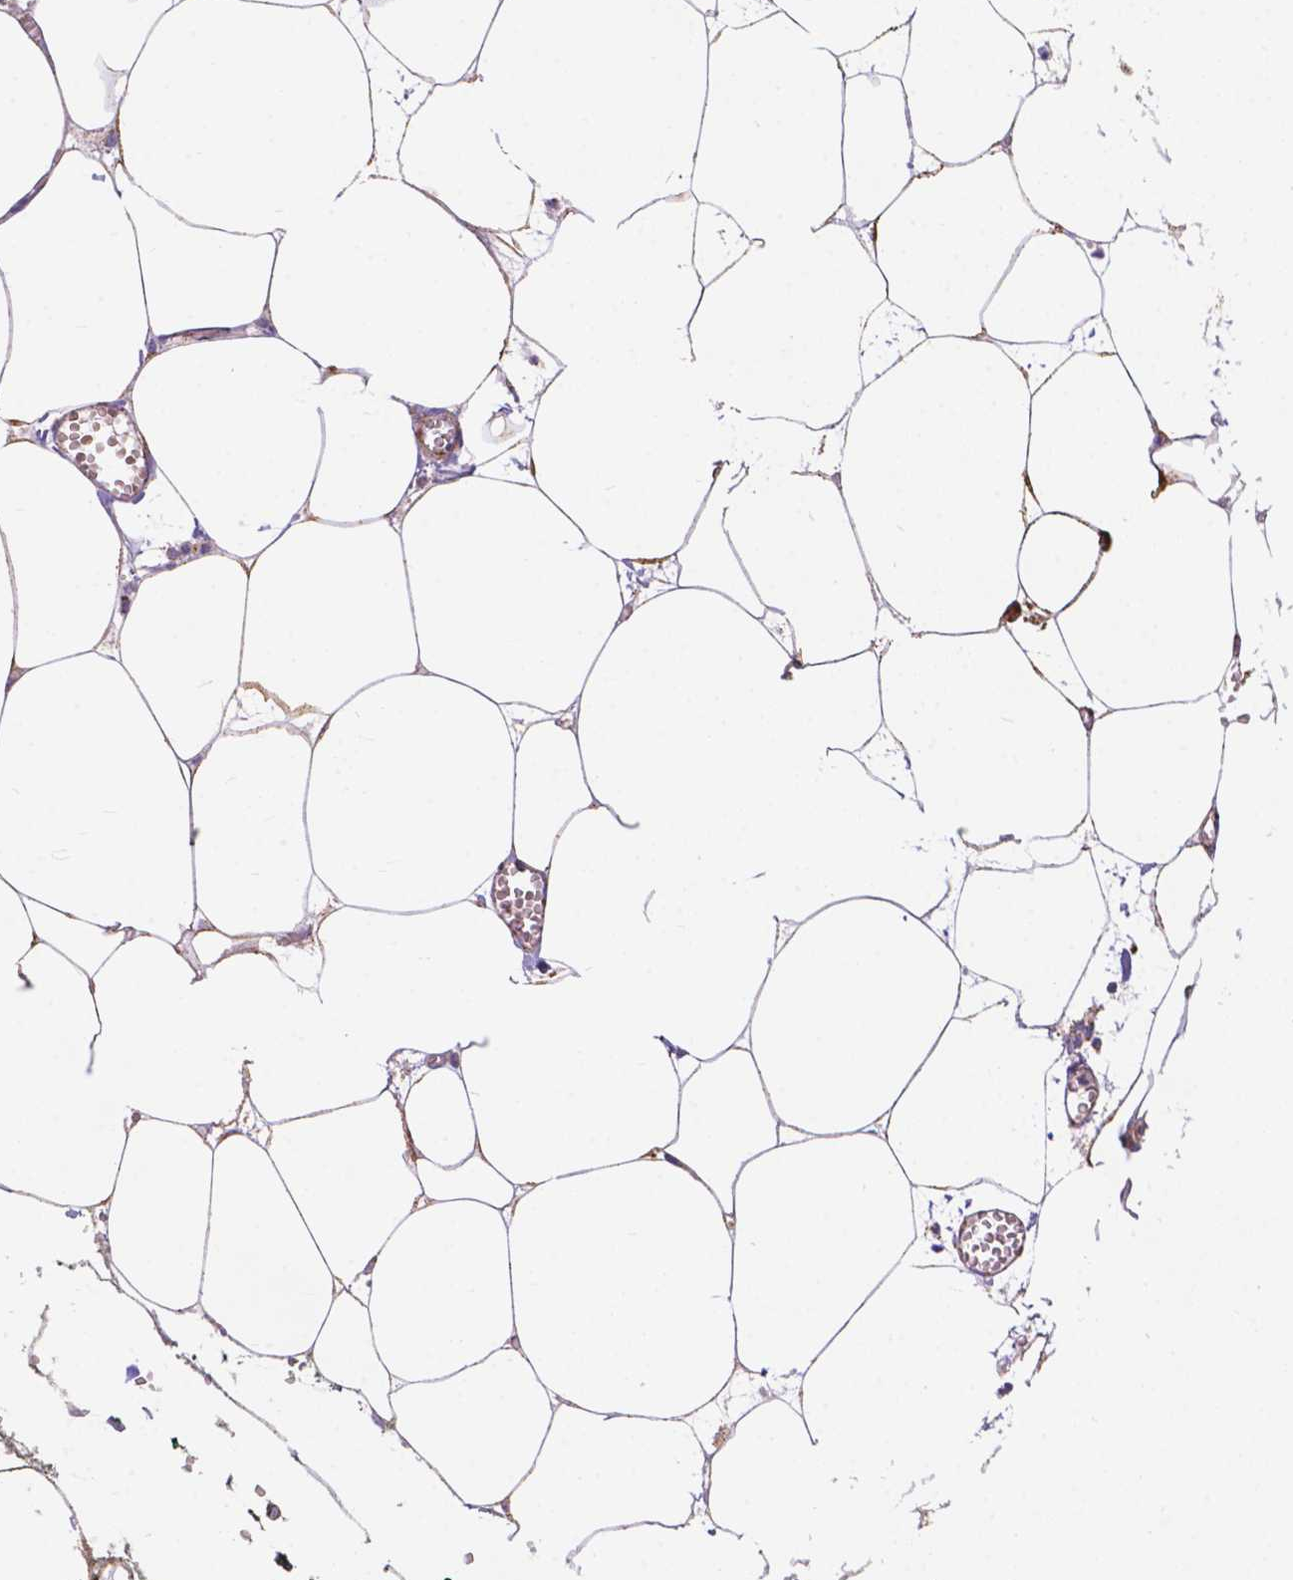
{"staining": {"intensity": "negative", "quantity": "none", "location": "none"}, "tissue": "adipose tissue", "cell_type": "Adipocytes", "image_type": "normal", "snomed": [{"axis": "morphology", "description": "Normal tissue, NOS"}, {"axis": "topography", "description": "Adipose tissue"}, {"axis": "topography", "description": "Pancreas"}, {"axis": "topography", "description": "Peripheral nerve tissue"}], "caption": "Photomicrograph shows no protein staining in adipocytes of benign adipose tissue.", "gene": "AK3", "patient": {"sex": "female", "age": 58}}